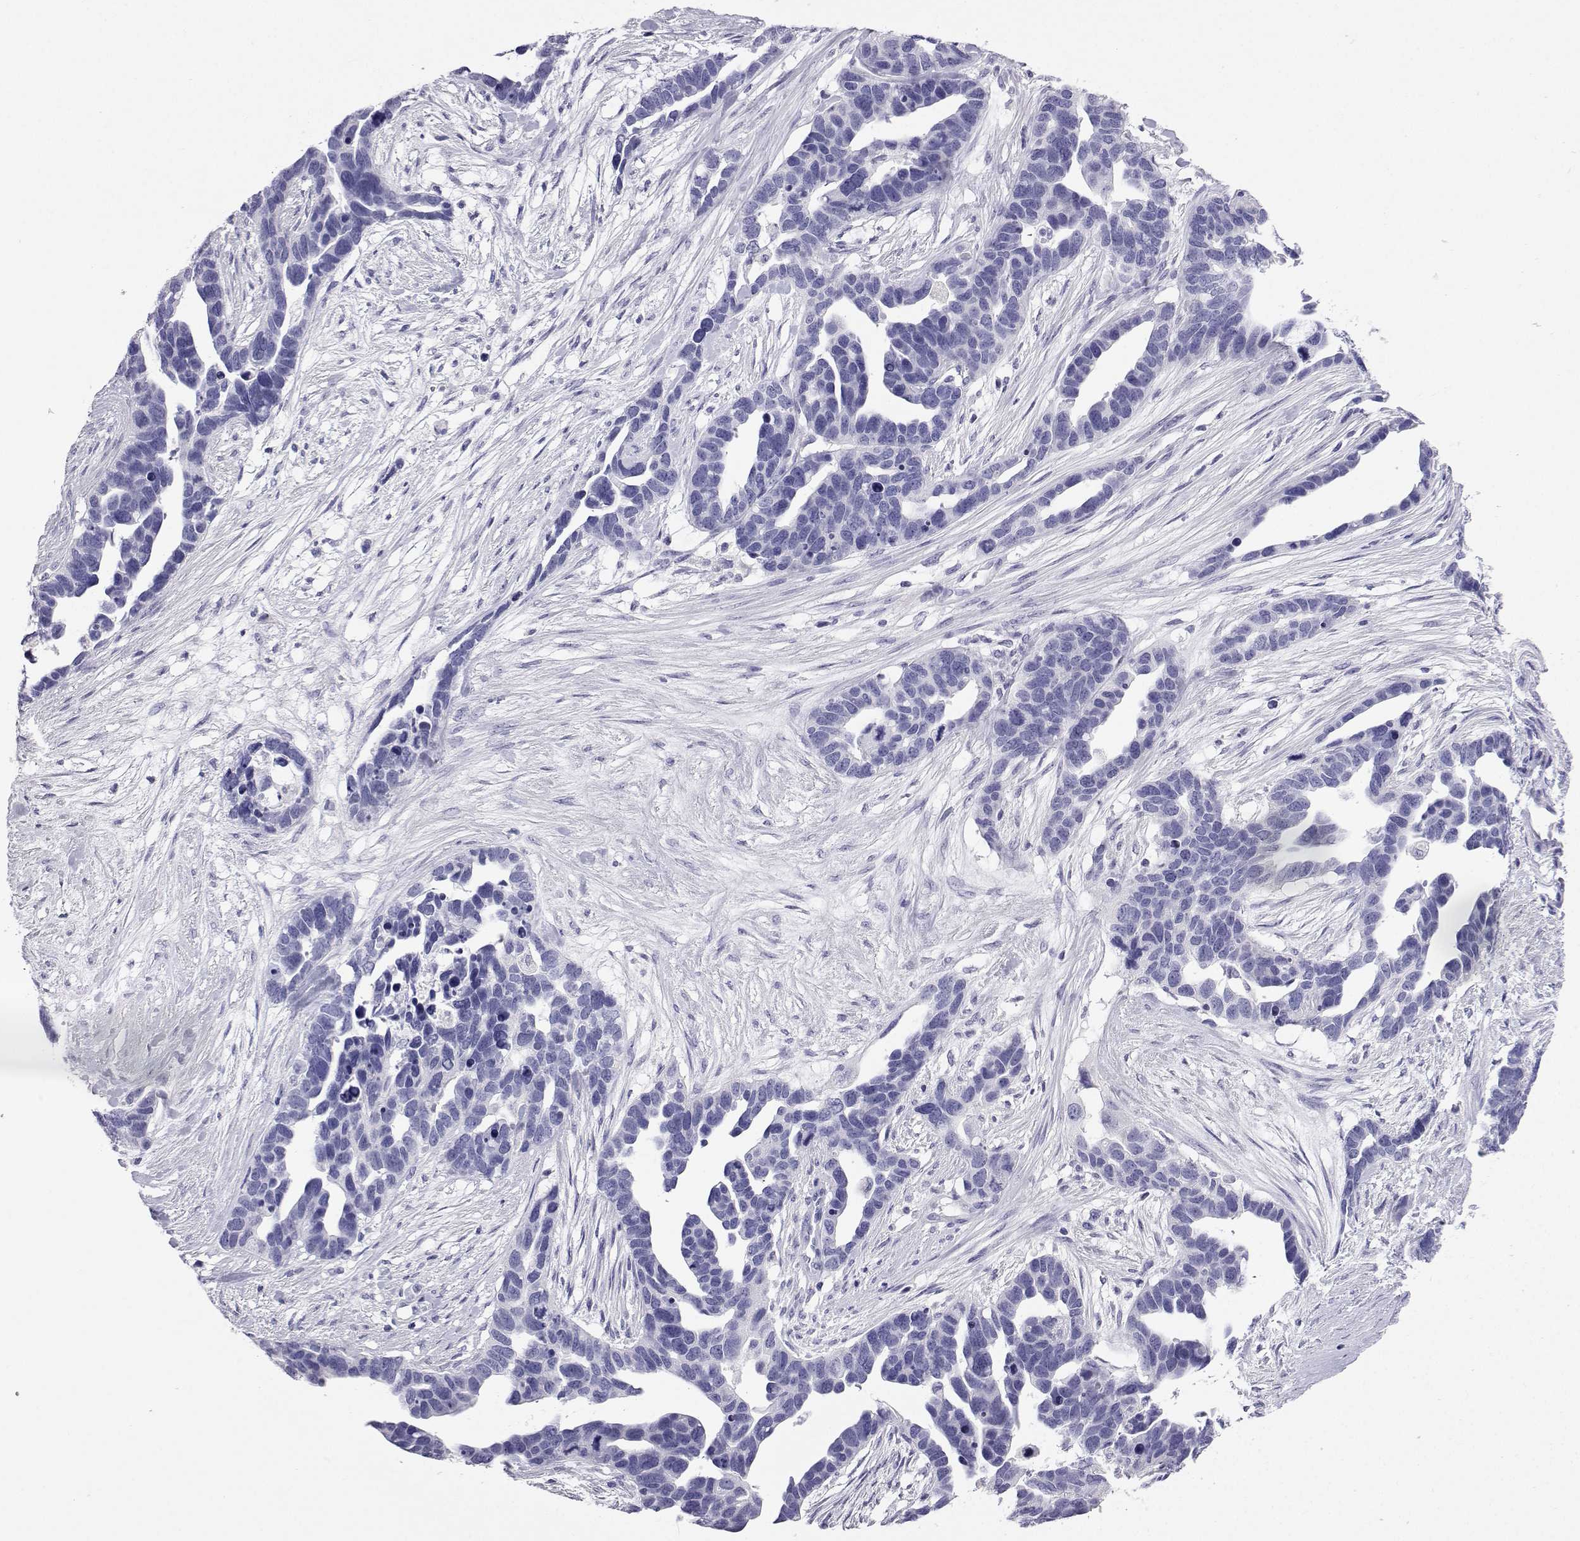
{"staining": {"intensity": "negative", "quantity": "none", "location": "none"}, "tissue": "ovarian cancer", "cell_type": "Tumor cells", "image_type": "cancer", "snomed": [{"axis": "morphology", "description": "Cystadenocarcinoma, serous, NOS"}, {"axis": "topography", "description": "Ovary"}], "caption": "High magnification brightfield microscopy of ovarian cancer stained with DAB (3,3'-diaminobenzidine) (brown) and counterstained with hematoxylin (blue): tumor cells show no significant staining. (Brightfield microscopy of DAB IHC at high magnification).", "gene": "PLIN4", "patient": {"sex": "female", "age": 54}}